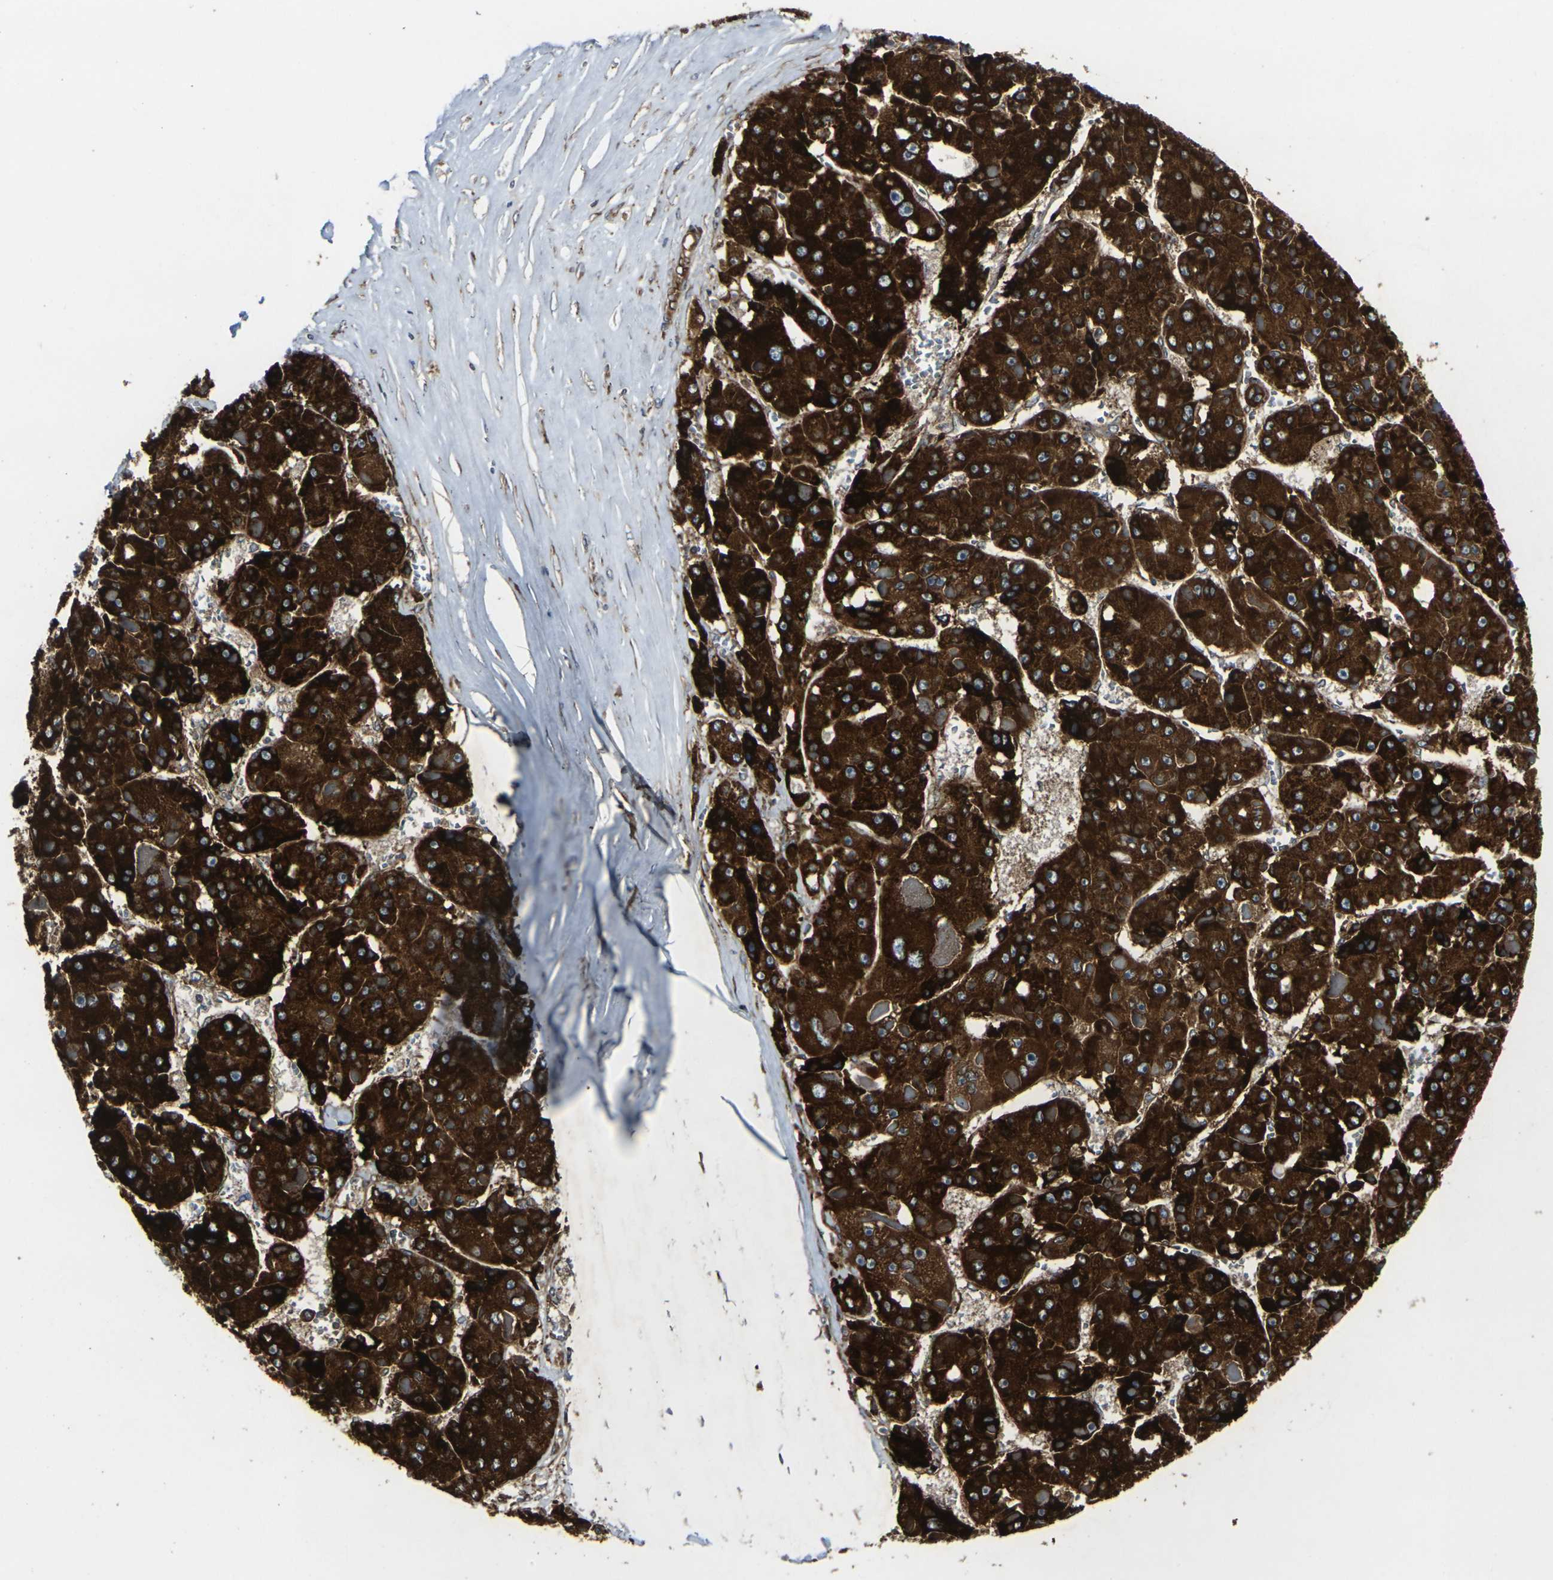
{"staining": {"intensity": "strong", "quantity": ">75%", "location": "cytoplasmic/membranous"}, "tissue": "liver cancer", "cell_type": "Tumor cells", "image_type": "cancer", "snomed": [{"axis": "morphology", "description": "Carcinoma, Hepatocellular, NOS"}, {"axis": "topography", "description": "Liver"}], "caption": "A micrograph showing strong cytoplasmic/membranous expression in about >75% of tumor cells in hepatocellular carcinoma (liver), as visualized by brown immunohistochemical staining.", "gene": "MARCHF2", "patient": {"sex": "female", "age": 73}}